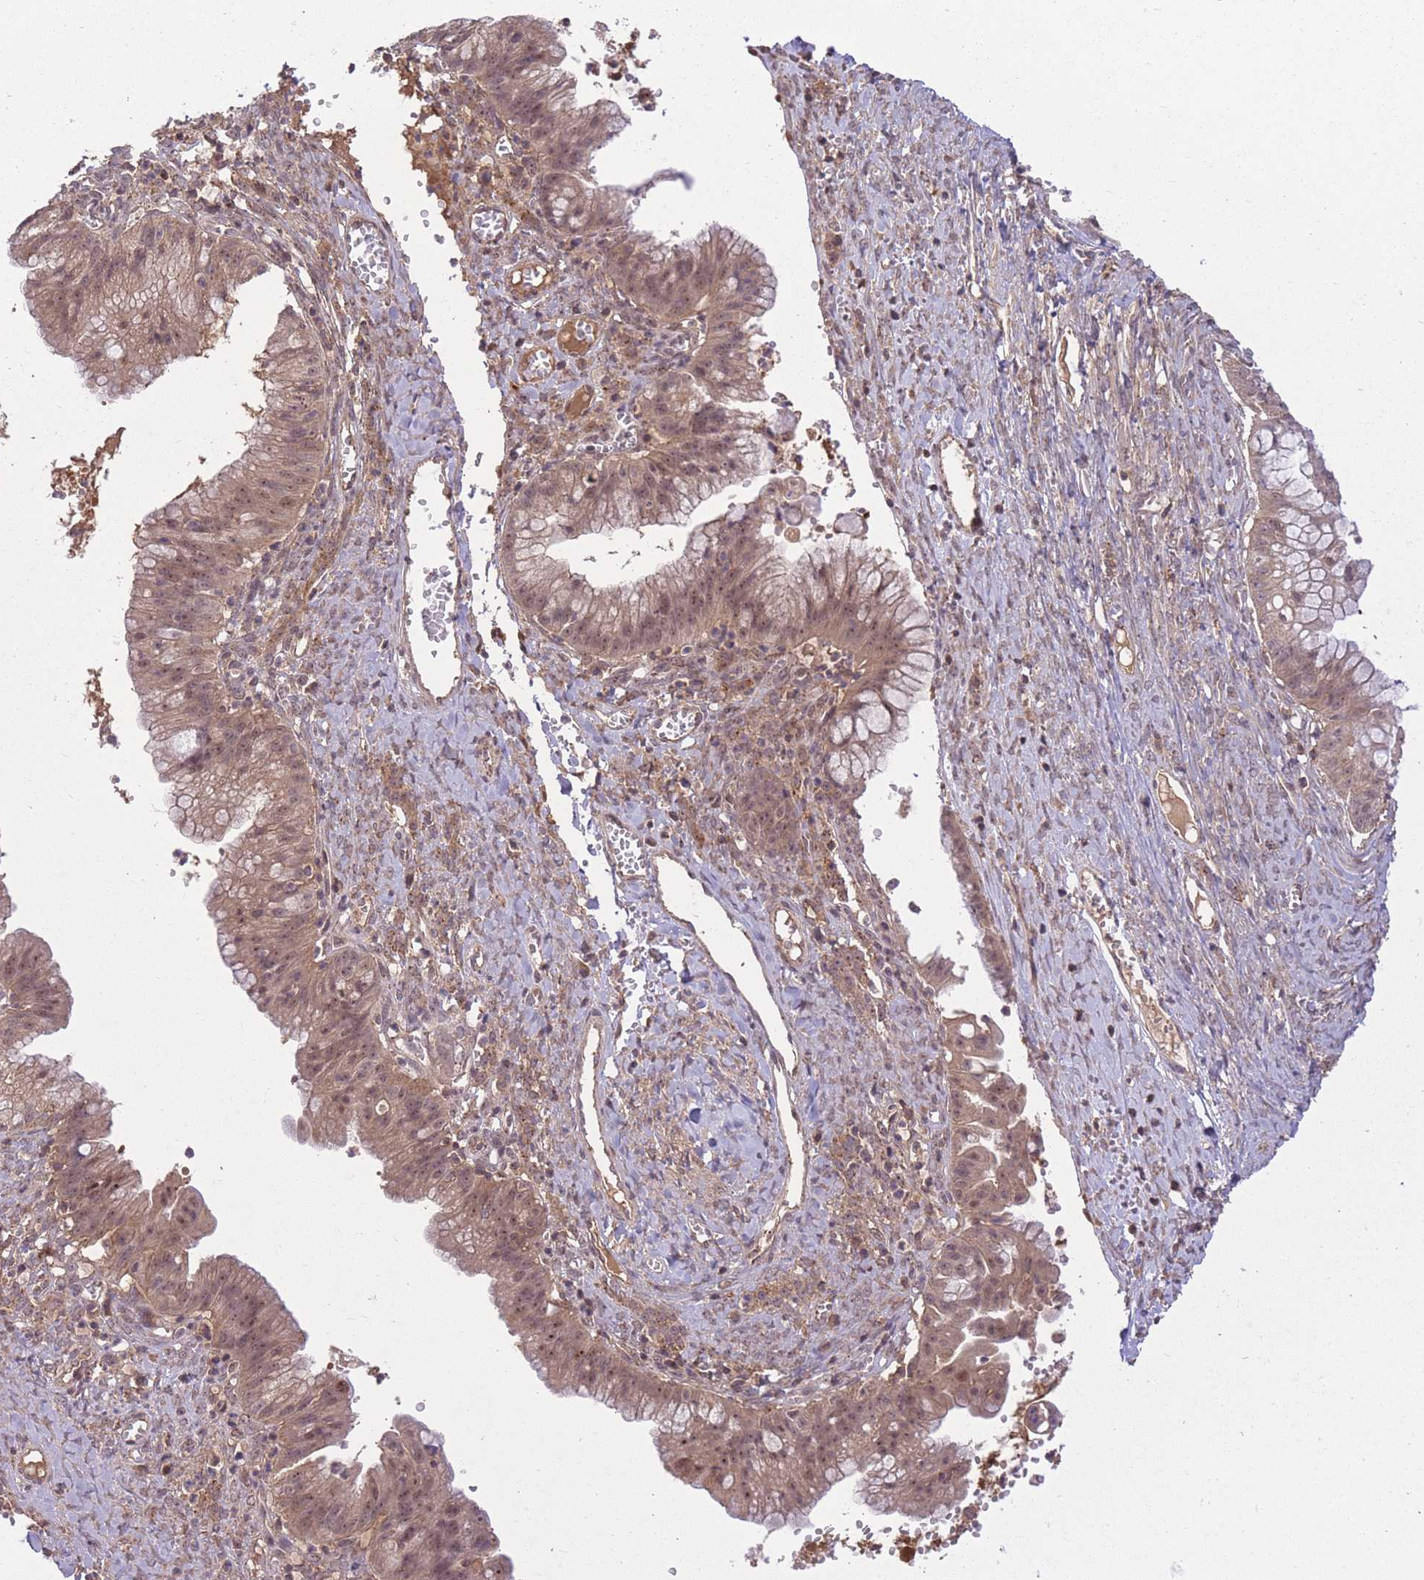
{"staining": {"intensity": "moderate", "quantity": ">75%", "location": "cytoplasmic/membranous,nuclear"}, "tissue": "ovarian cancer", "cell_type": "Tumor cells", "image_type": "cancer", "snomed": [{"axis": "morphology", "description": "Cystadenocarcinoma, mucinous, NOS"}, {"axis": "topography", "description": "Ovary"}], "caption": "Ovarian cancer stained with IHC exhibits moderate cytoplasmic/membranous and nuclear staining in about >75% of tumor cells.", "gene": "POLR3F", "patient": {"sex": "female", "age": 70}}